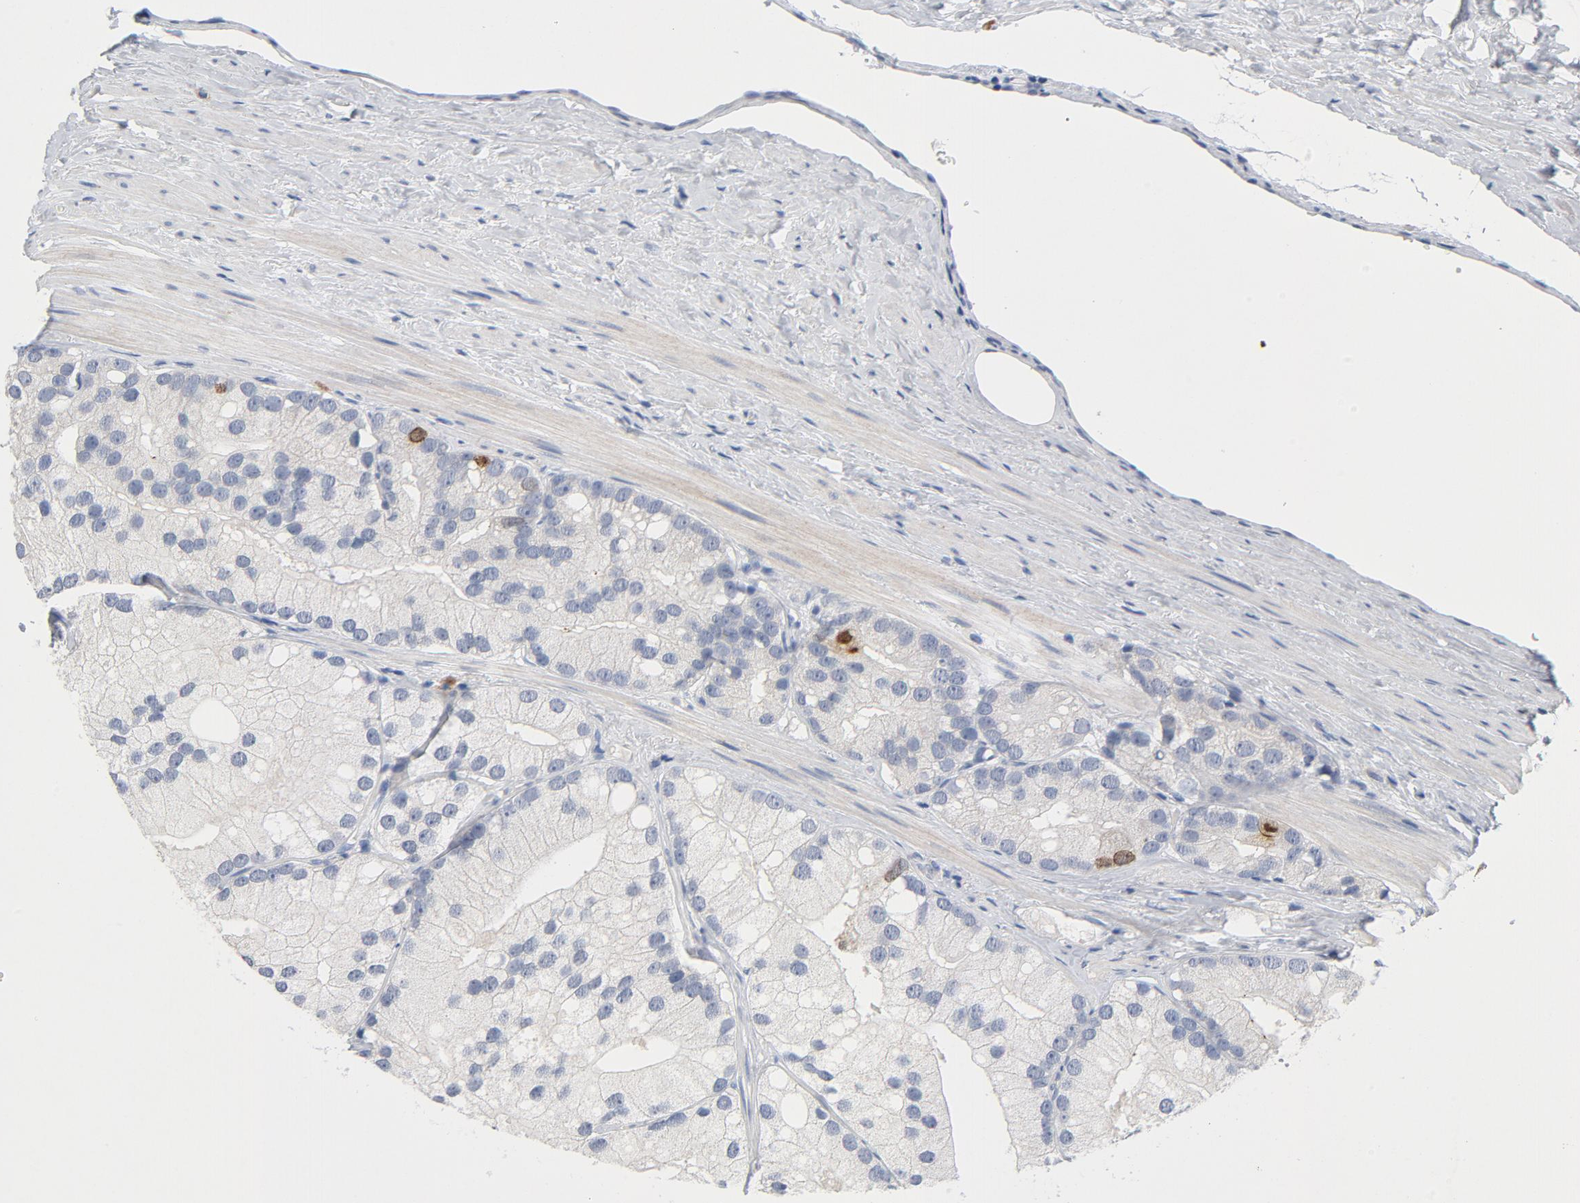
{"staining": {"intensity": "negative", "quantity": "none", "location": "none"}, "tissue": "prostate cancer", "cell_type": "Tumor cells", "image_type": "cancer", "snomed": [{"axis": "morphology", "description": "Adenocarcinoma, Low grade"}, {"axis": "topography", "description": "Prostate"}], "caption": "This is an immunohistochemistry photomicrograph of prostate low-grade adenocarcinoma. There is no positivity in tumor cells.", "gene": "BIRC5", "patient": {"sex": "male", "age": 69}}